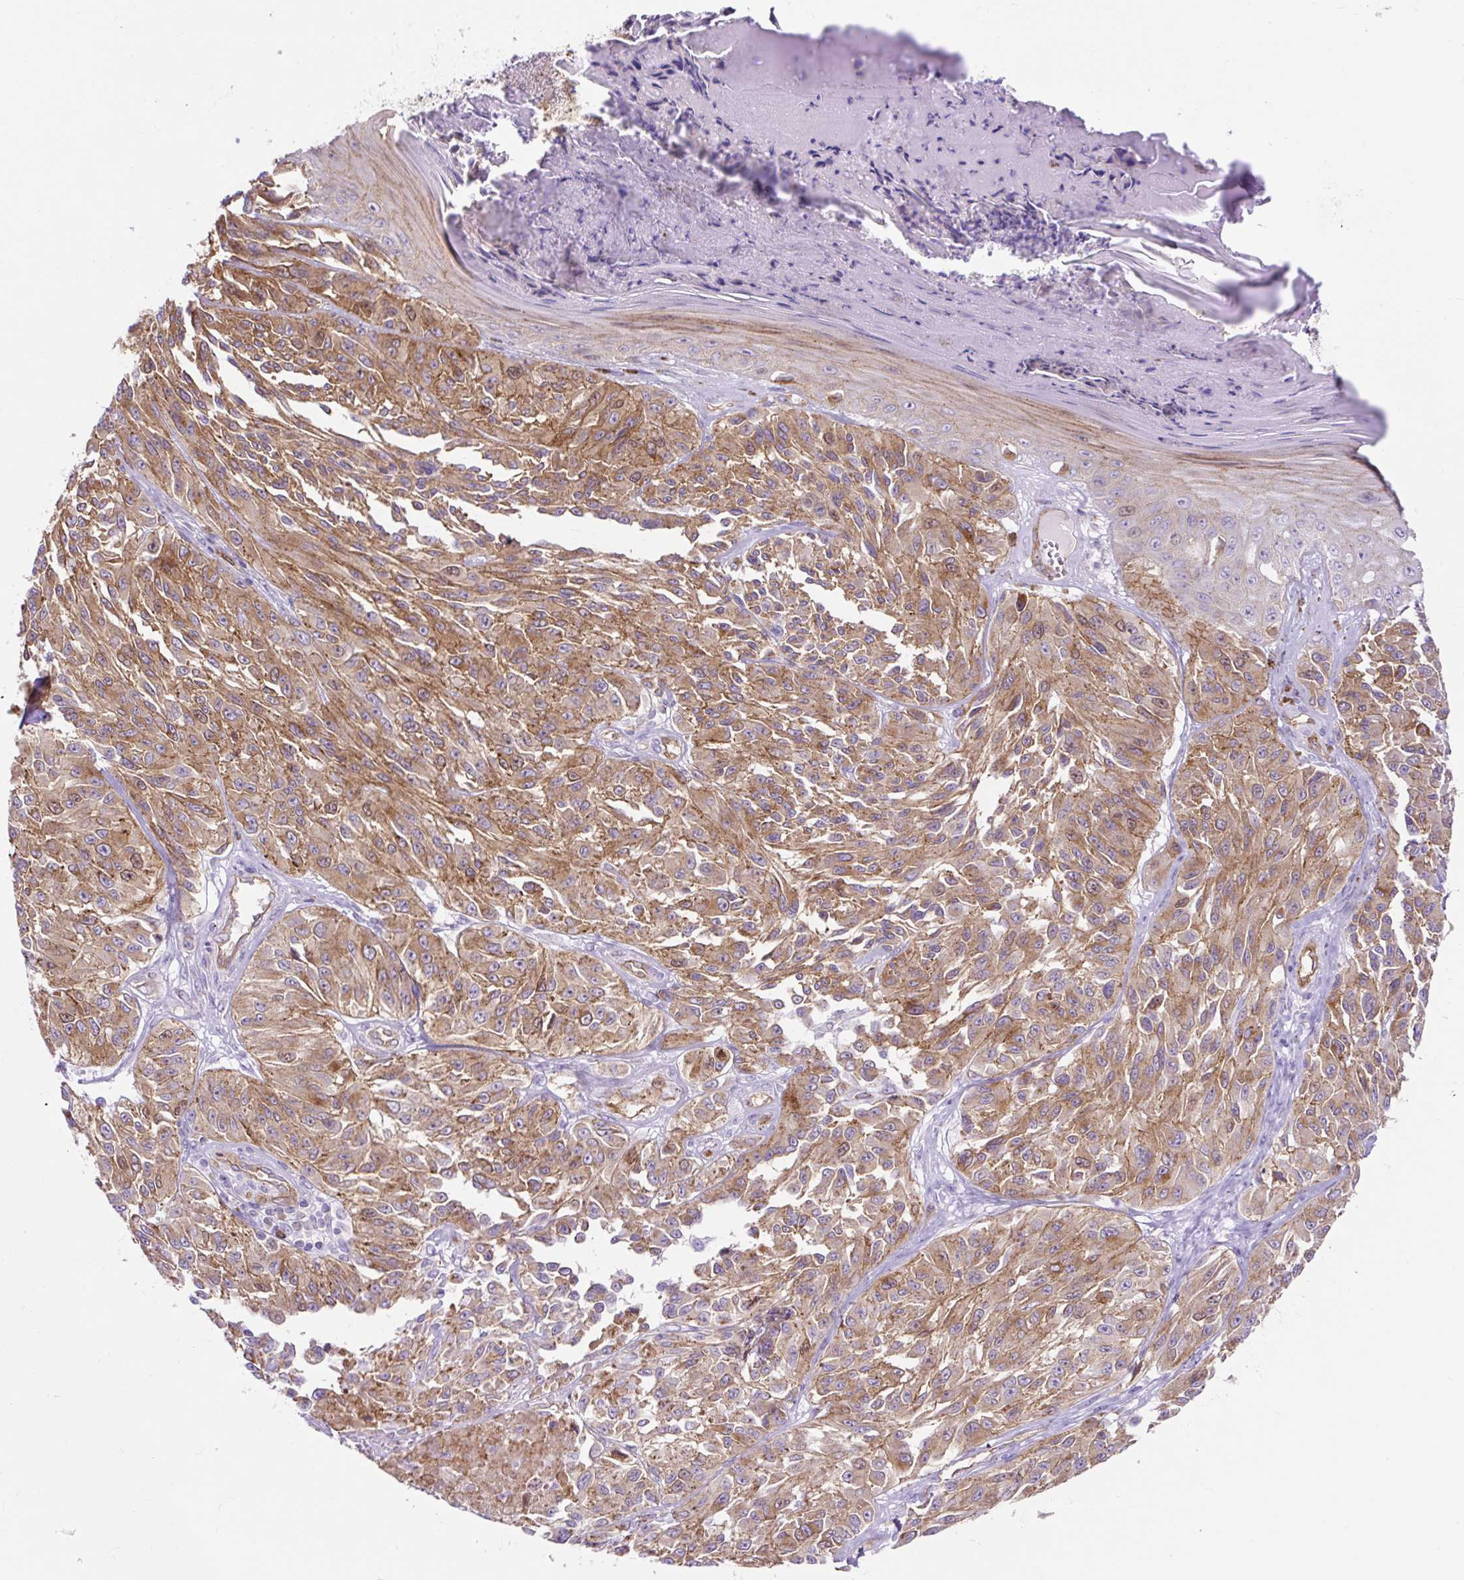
{"staining": {"intensity": "moderate", "quantity": ">75%", "location": "cytoplasmic/membranous"}, "tissue": "melanoma", "cell_type": "Tumor cells", "image_type": "cancer", "snomed": [{"axis": "morphology", "description": "Malignant melanoma, NOS"}, {"axis": "topography", "description": "Skin"}], "caption": "DAB immunohistochemical staining of human melanoma exhibits moderate cytoplasmic/membranous protein positivity in about >75% of tumor cells. (DAB IHC, brown staining for protein, blue staining for nuclei).", "gene": "HIP1R", "patient": {"sex": "male", "age": 94}}